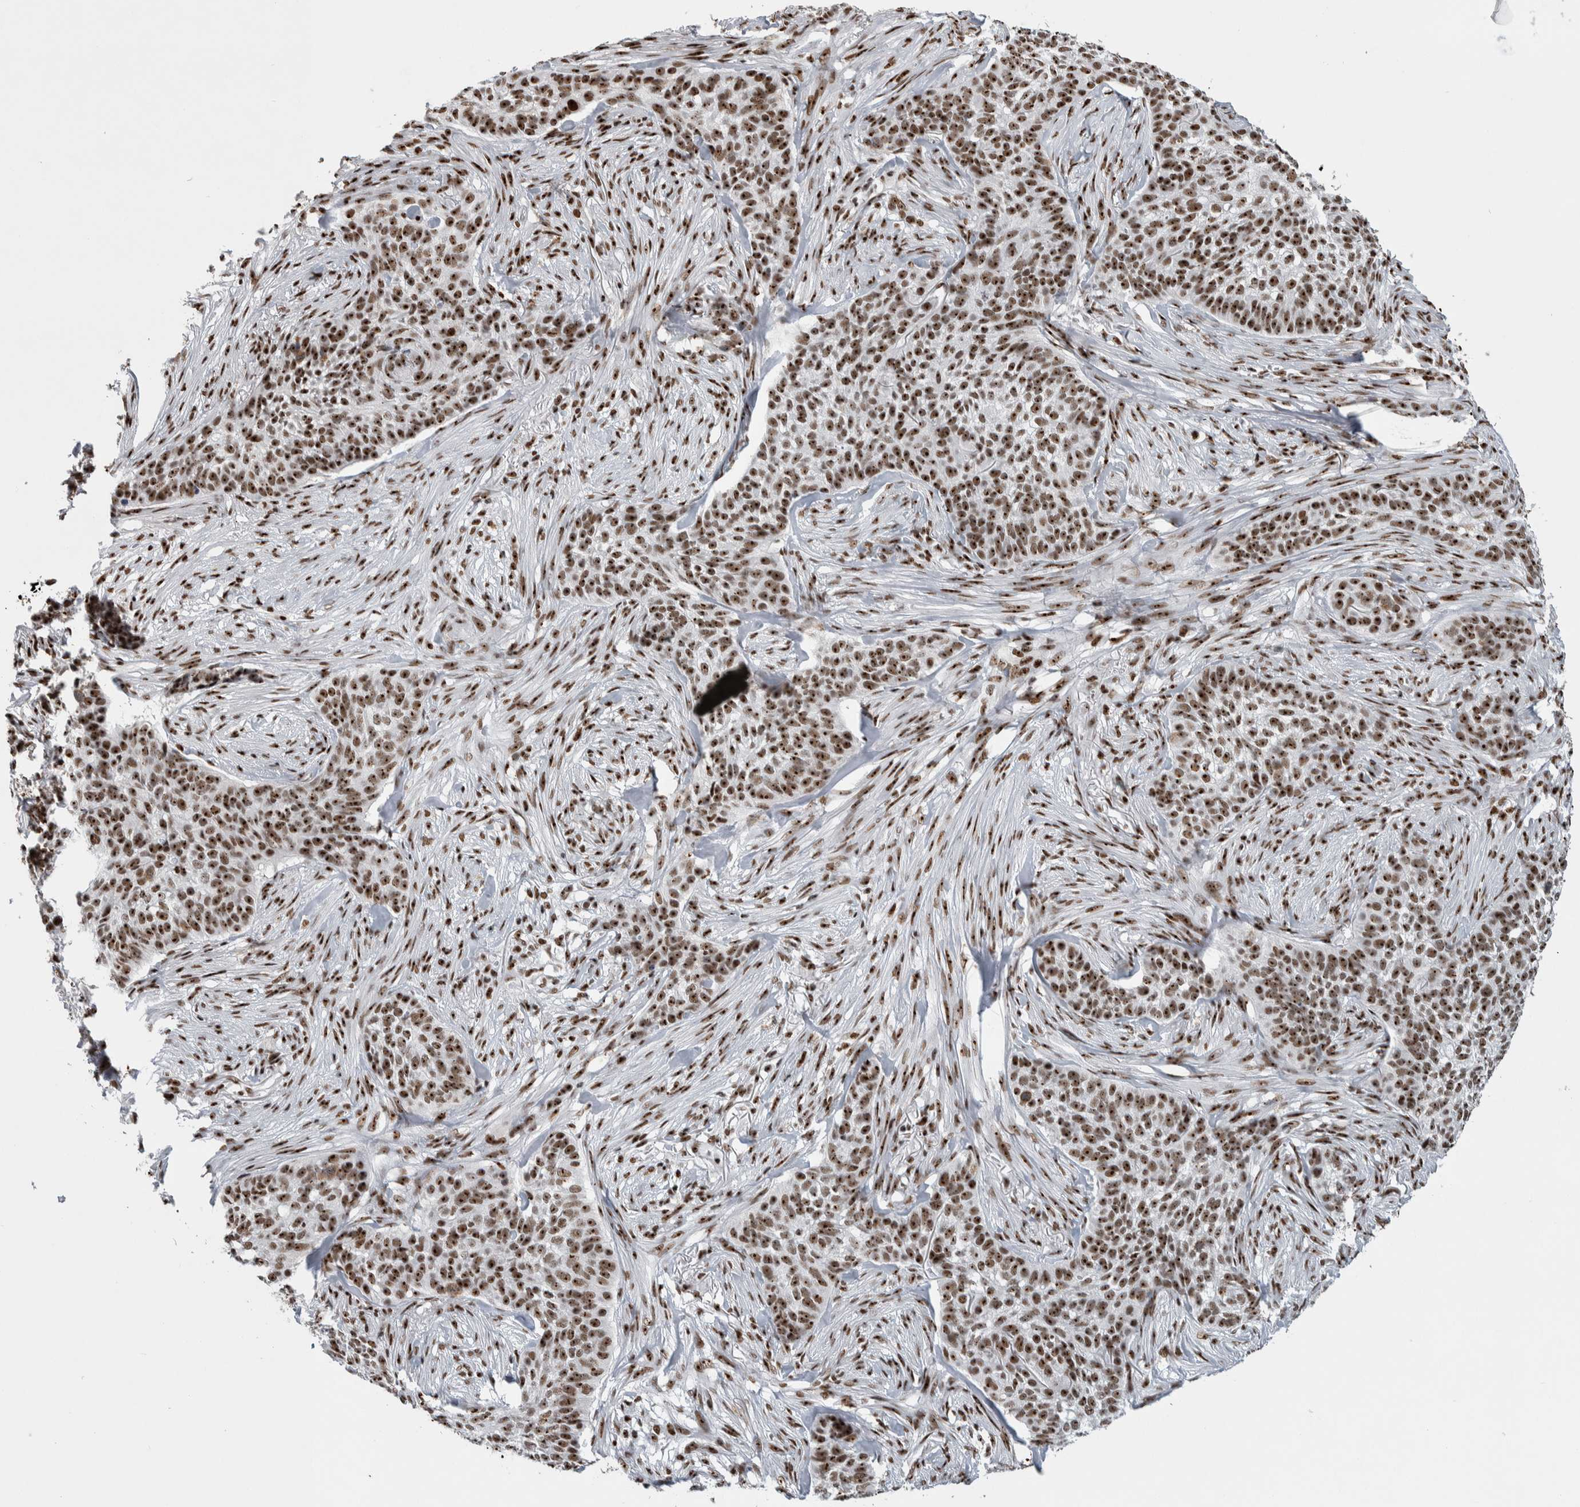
{"staining": {"intensity": "strong", "quantity": ">75%", "location": "nuclear"}, "tissue": "skin cancer", "cell_type": "Tumor cells", "image_type": "cancer", "snomed": [{"axis": "morphology", "description": "Basal cell carcinoma"}, {"axis": "topography", "description": "Skin"}], "caption": "Immunohistochemical staining of basal cell carcinoma (skin) demonstrates high levels of strong nuclear protein expression in approximately >75% of tumor cells.", "gene": "NCL", "patient": {"sex": "male", "age": 85}}